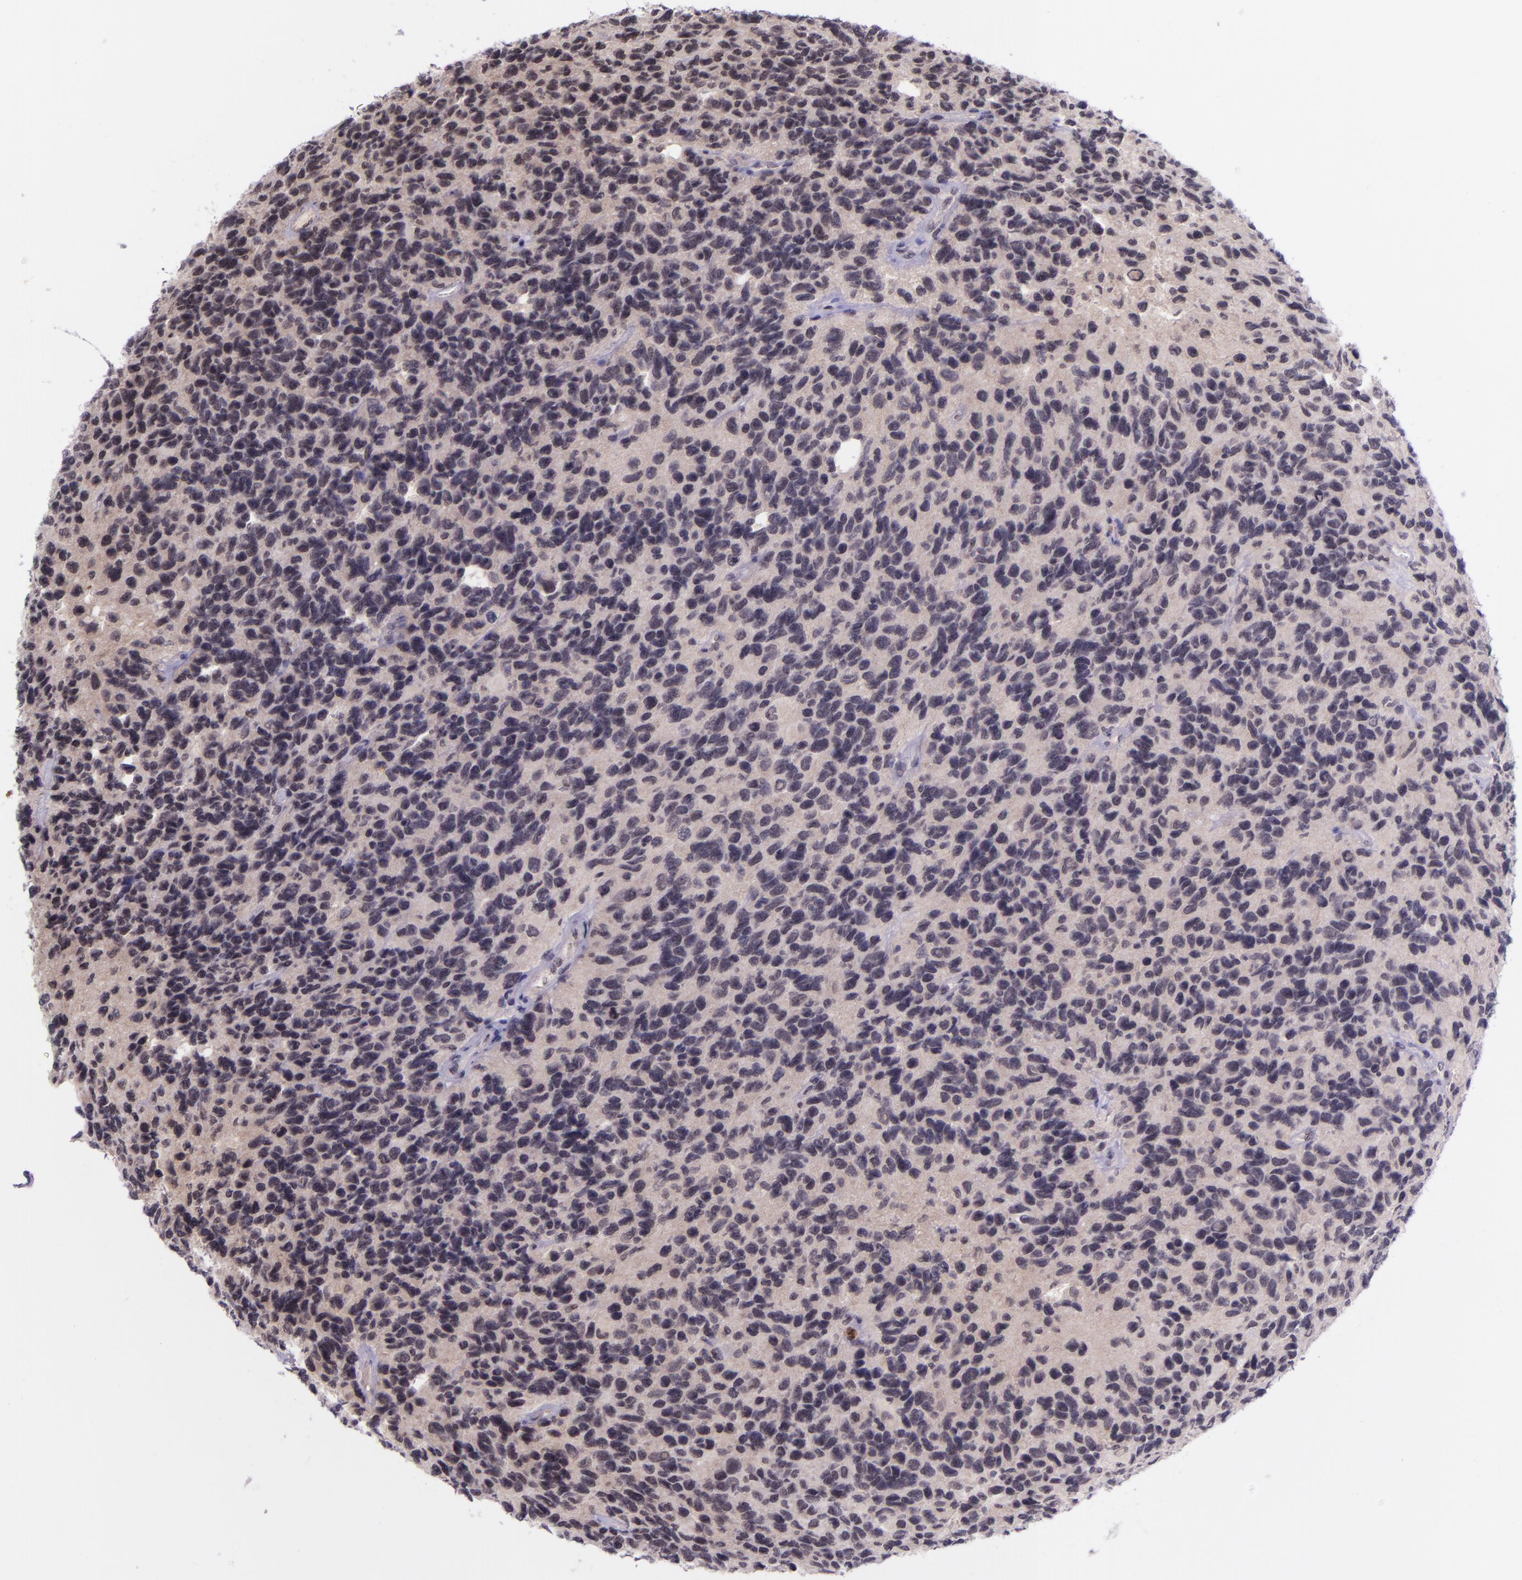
{"staining": {"intensity": "negative", "quantity": "none", "location": "none"}, "tissue": "glioma", "cell_type": "Tumor cells", "image_type": "cancer", "snomed": [{"axis": "morphology", "description": "Glioma, malignant, High grade"}, {"axis": "topography", "description": "Brain"}], "caption": "IHC photomicrograph of neoplastic tissue: malignant glioma (high-grade) stained with DAB (3,3'-diaminobenzidine) shows no significant protein expression in tumor cells.", "gene": "SELL", "patient": {"sex": "male", "age": 77}}